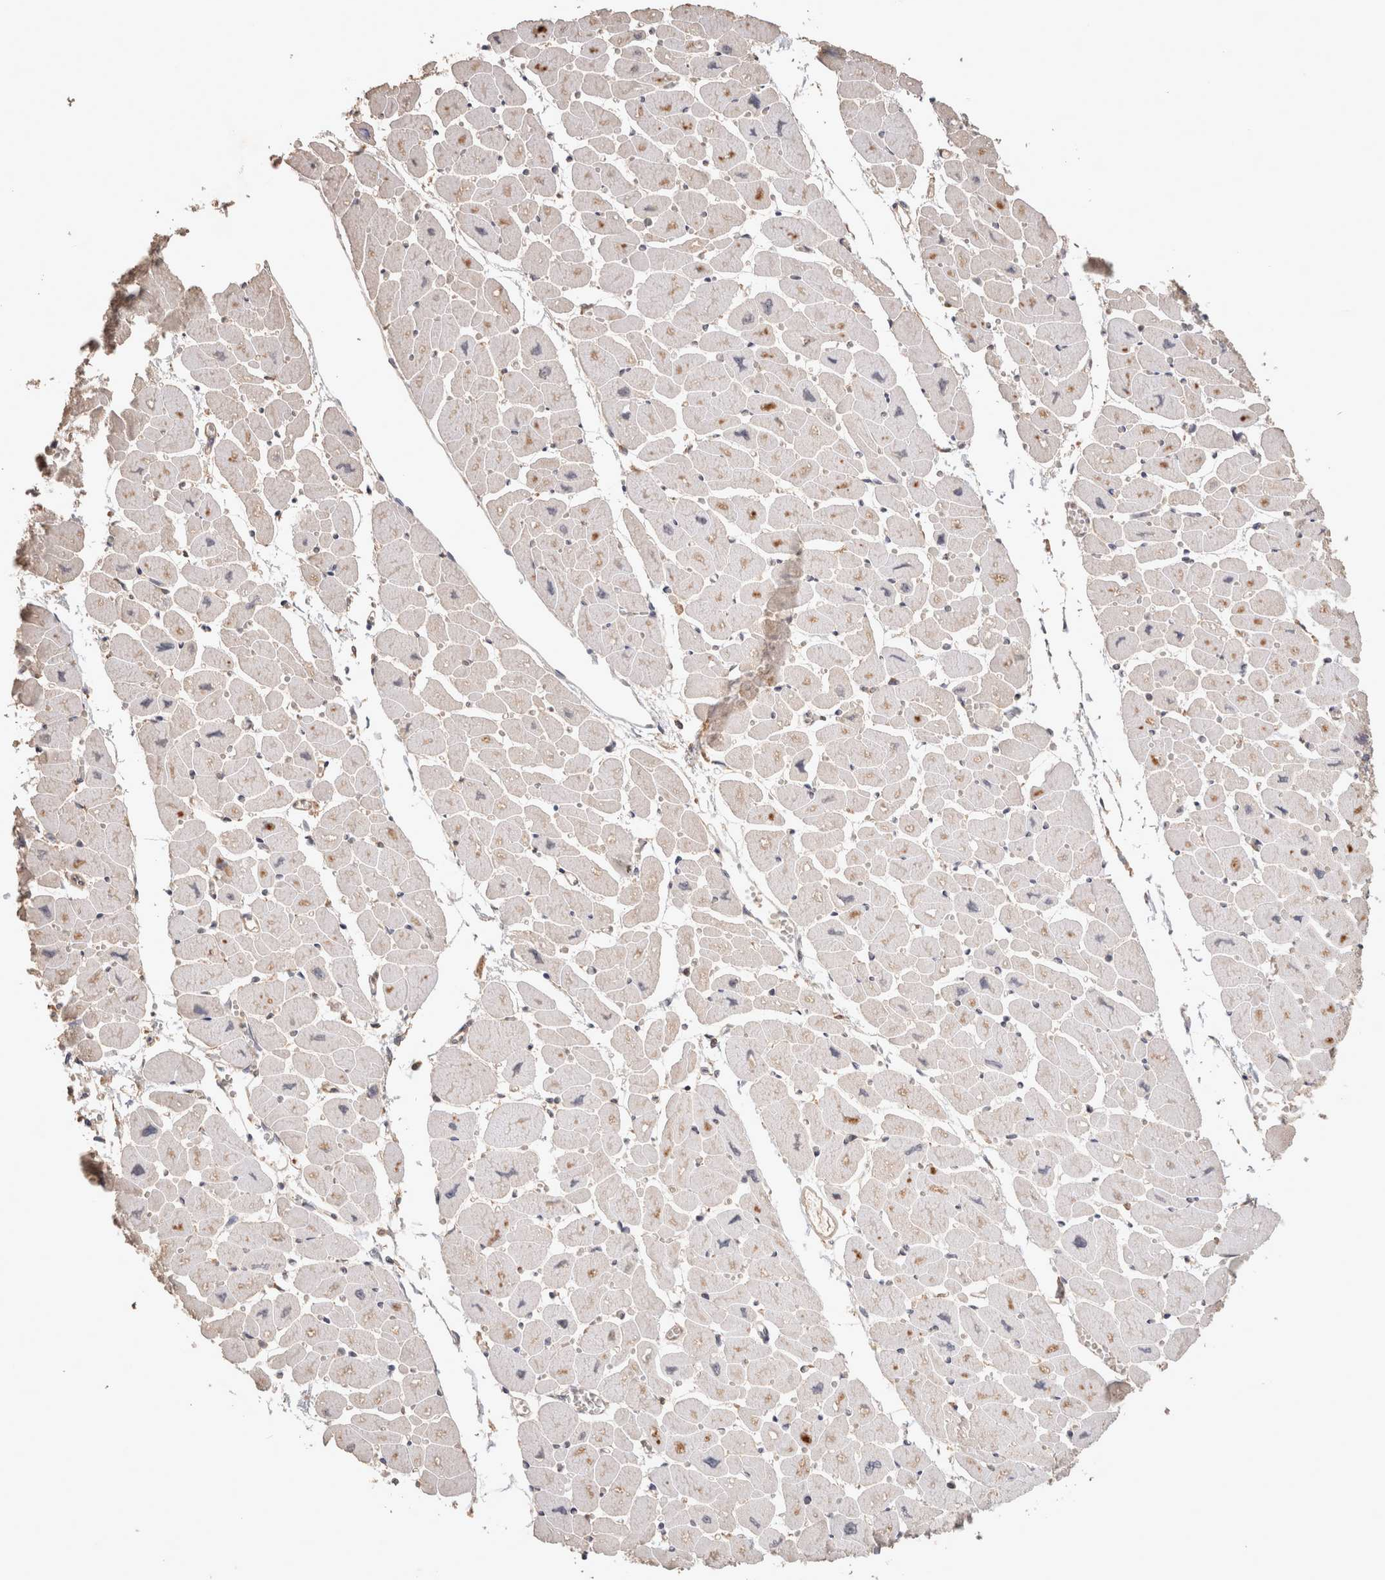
{"staining": {"intensity": "negative", "quantity": "none", "location": "none"}, "tissue": "heart muscle", "cell_type": "Cardiomyocytes", "image_type": "normal", "snomed": [{"axis": "morphology", "description": "Normal tissue, NOS"}, {"axis": "topography", "description": "Heart"}], "caption": "IHC micrograph of benign heart muscle: heart muscle stained with DAB shows no significant protein staining in cardiomyocytes.", "gene": "HROB", "patient": {"sex": "female", "age": 54}}